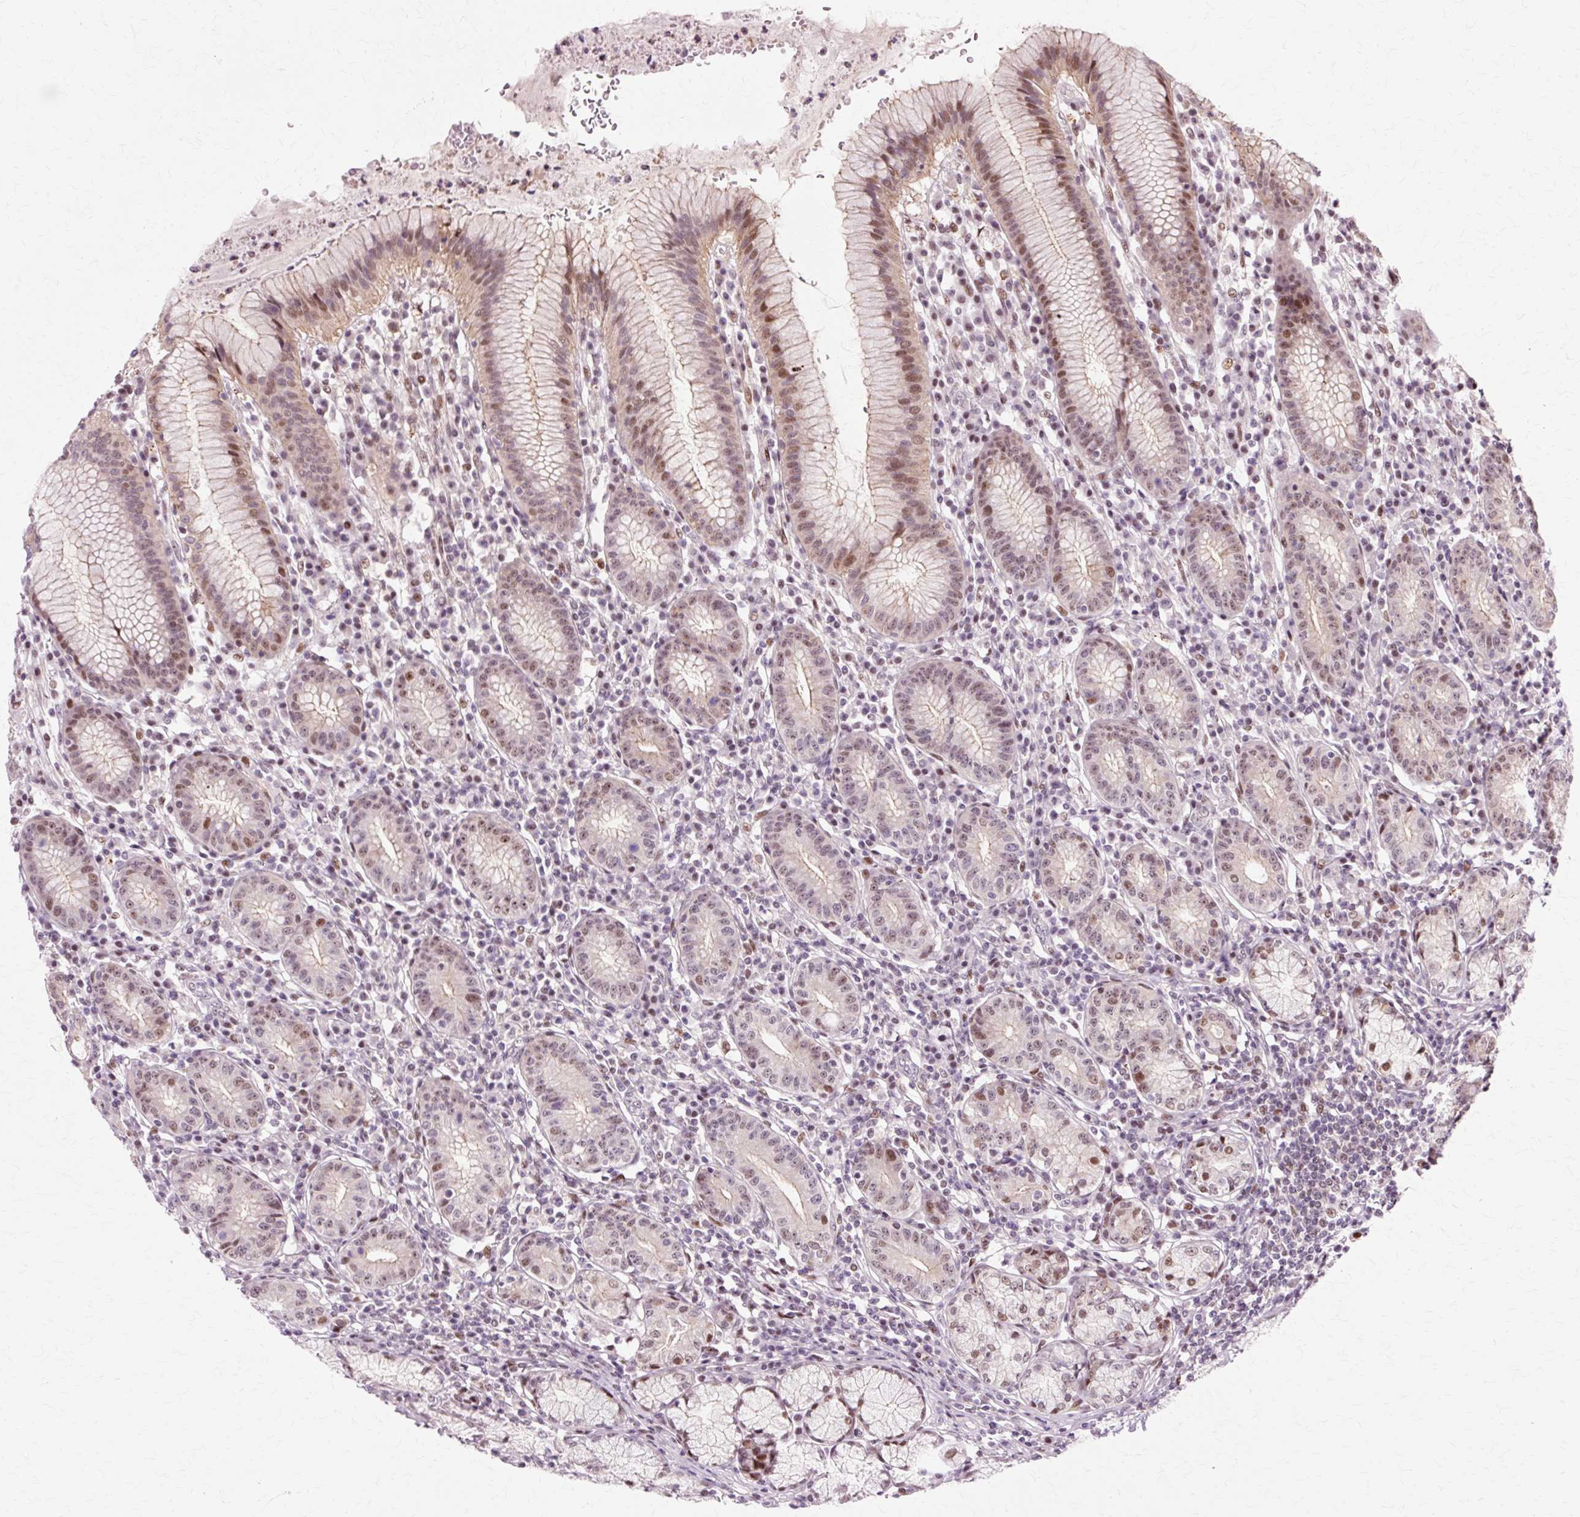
{"staining": {"intensity": "moderate", "quantity": ">75%", "location": "cytoplasmic/membranous,nuclear"}, "tissue": "stomach", "cell_type": "Glandular cells", "image_type": "normal", "snomed": [{"axis": "morphology", "description": "Normal tissue, NOS"}, {"axis": "topography", "description": "Stomach"}], "caption": "Protein expression analysis of unremarkable human stomach reveals moderate cytoplasmic/membranous,nuclear staining in approximately >75% of glandular cells. Using DAB (3,3'-diaminobenzidine) (brown) and hematoxylin (blue) stains, captured at high magnification using brightfield microscopy.", "gene": "MACROD2", "patient": {"sex": "male", "age": 55}}